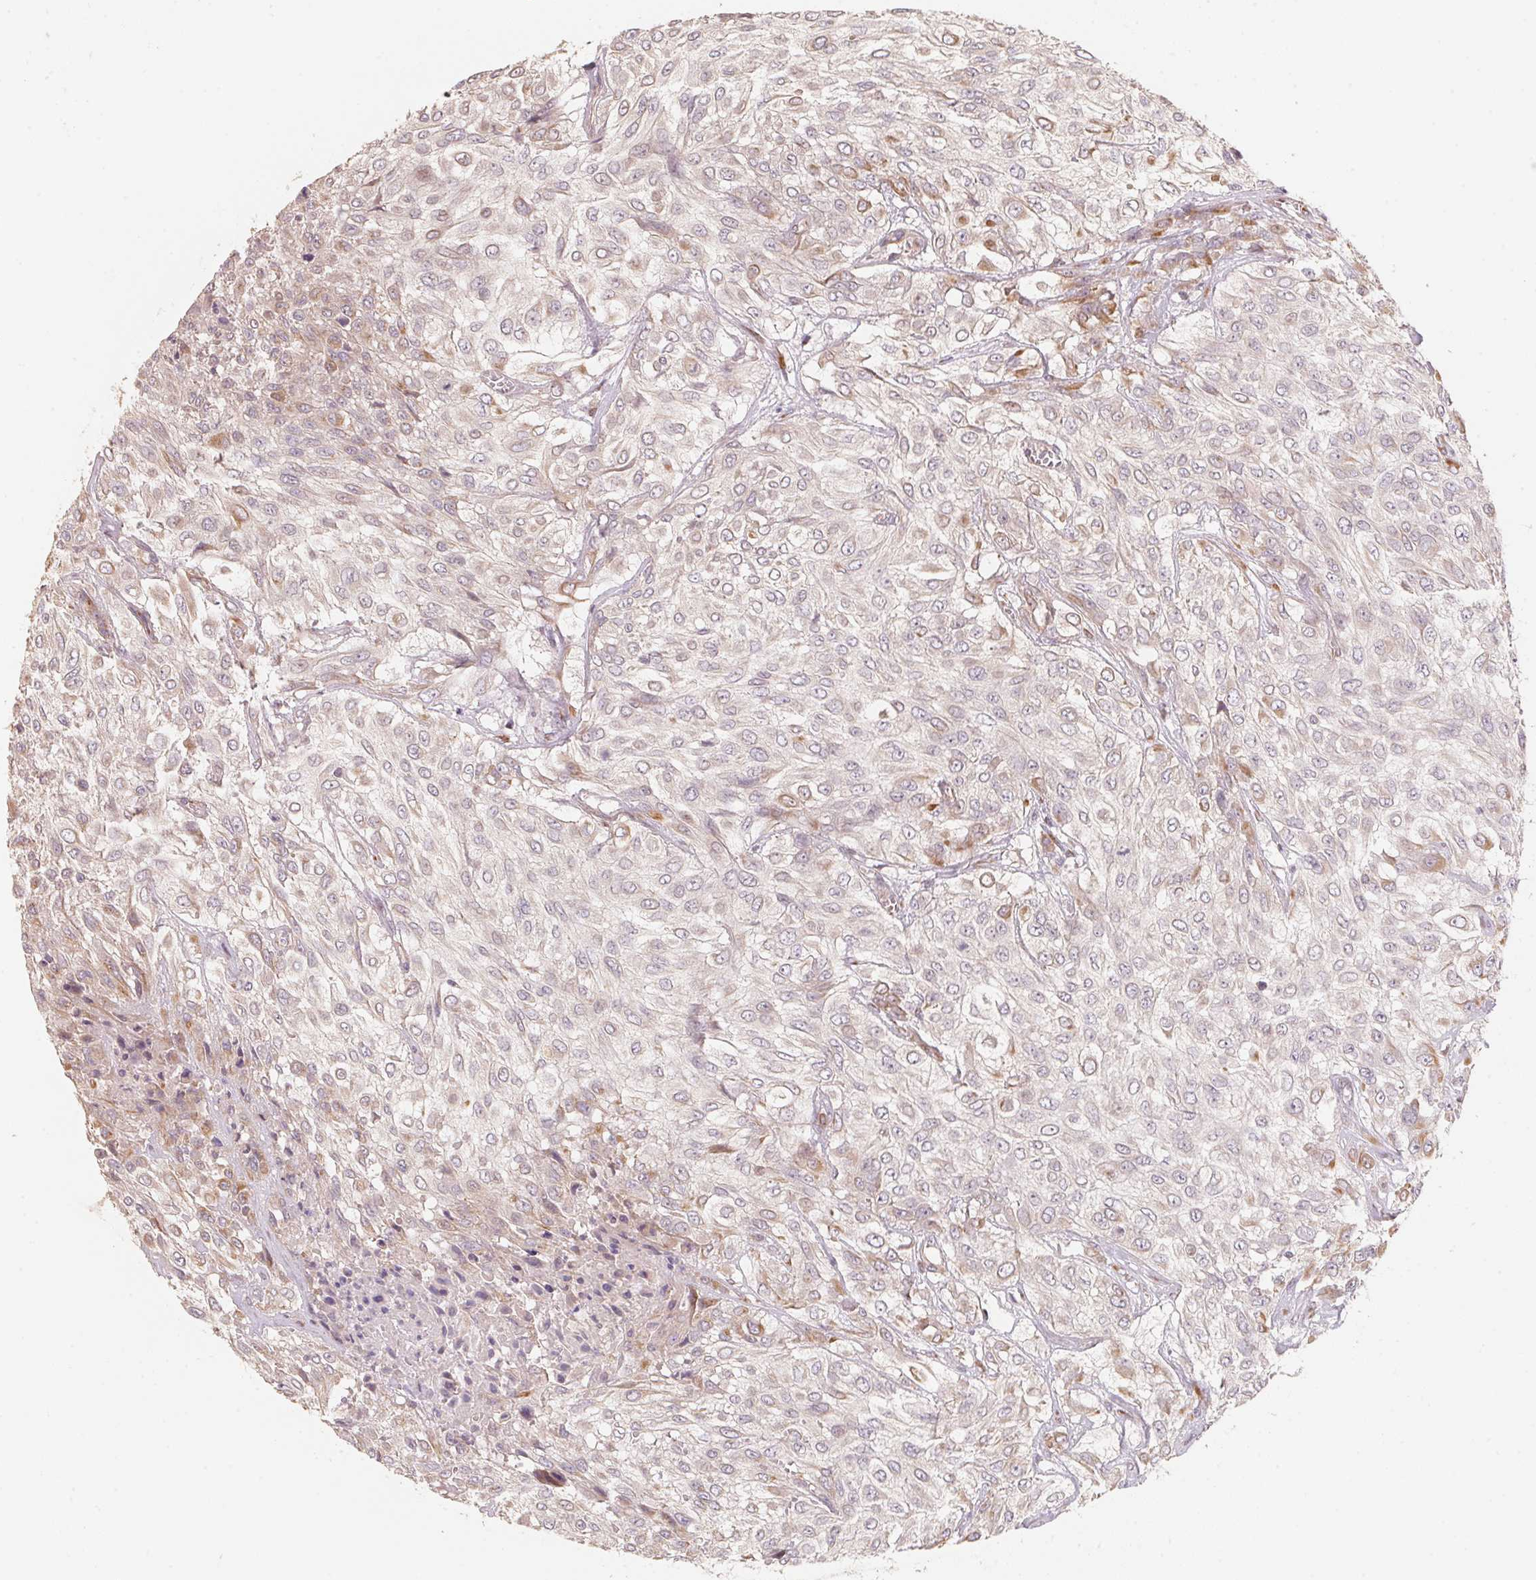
{"staining": {"intensity": "negative", "quantity": "none", "location": "none"}, "tissue": "urothelial cancer", "cell_type": "Tumor cells", "image_type": "cancer", "snomed": [{"axis": "morphology", "description": "Urothelial carcinoma, High grade"}, {"axis": "topography", "description": "Urinary bladder"}], "caption": "This micrograph is of urothelial cancer stained with immunohistochemistry to label a protein in brown with the nuclei are counter-stained blue. There is no positivity in tumor cells.", "gene": "TSPAN12", "patient": {"sex": "male", "age": 57}}